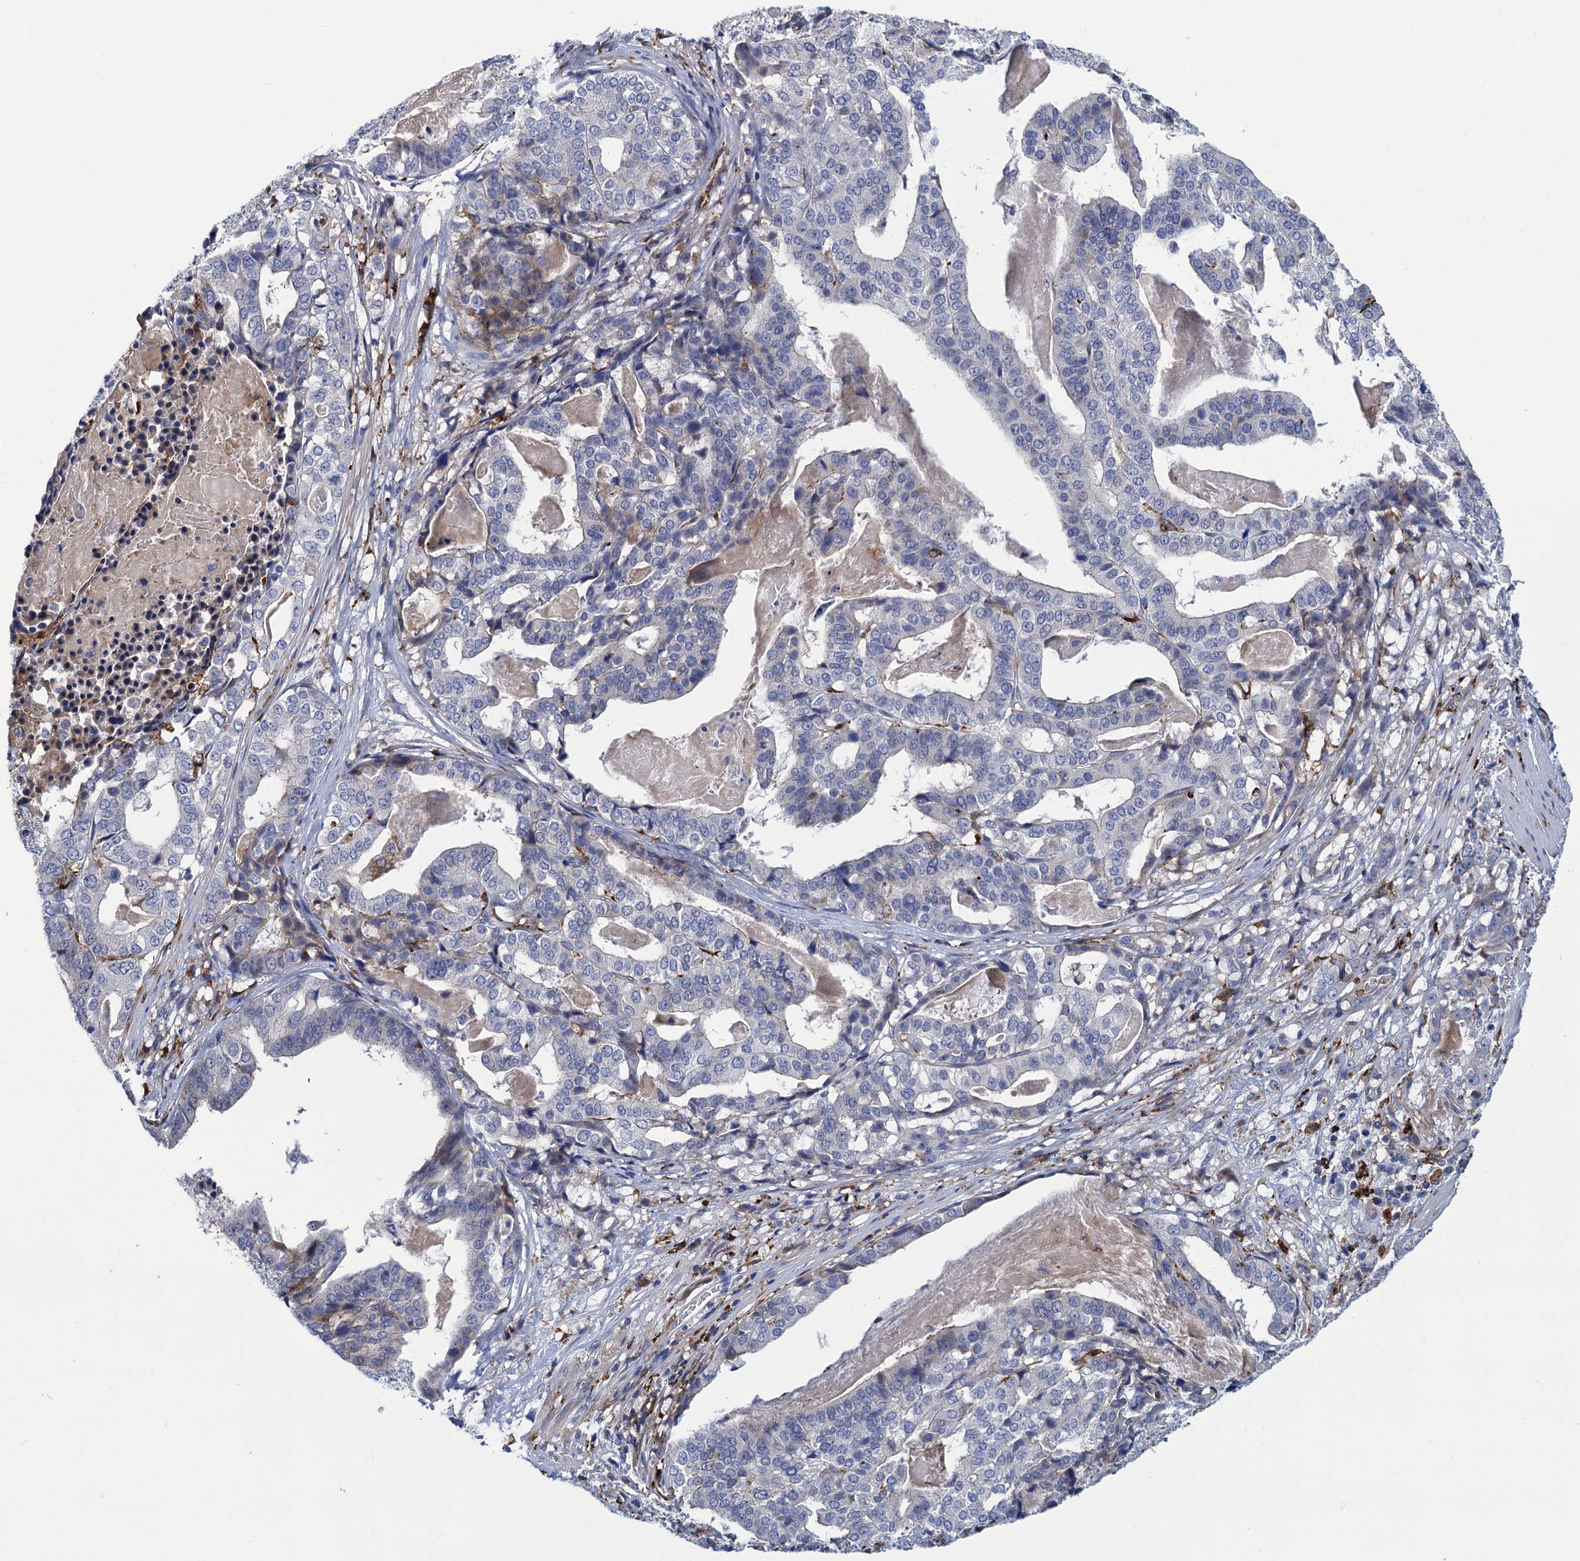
{"staining": {"intensity": "negative", "quantity": "none", "location": "none"}, "tissue": "stomach cancer", "cell_type": "Tumor cells", "image_type": "cancer", "snomed": [{"axis": "morphology", "description": "Adenocarcinoma, NOS"}, {"axis": "topography", "description": "Stomach"}], "caption": "A high-resolution micrograph shows IHC staining of stomach adenocarcinoma, which exhibits no significant expression in tumor cells. (Brightfield microscopy of DAB (3,3'-diaminobenzidine) immunohistochemistry at high magnification).", "gene": "DNHD1", "patient": {"sex": "male", "age": 48}}